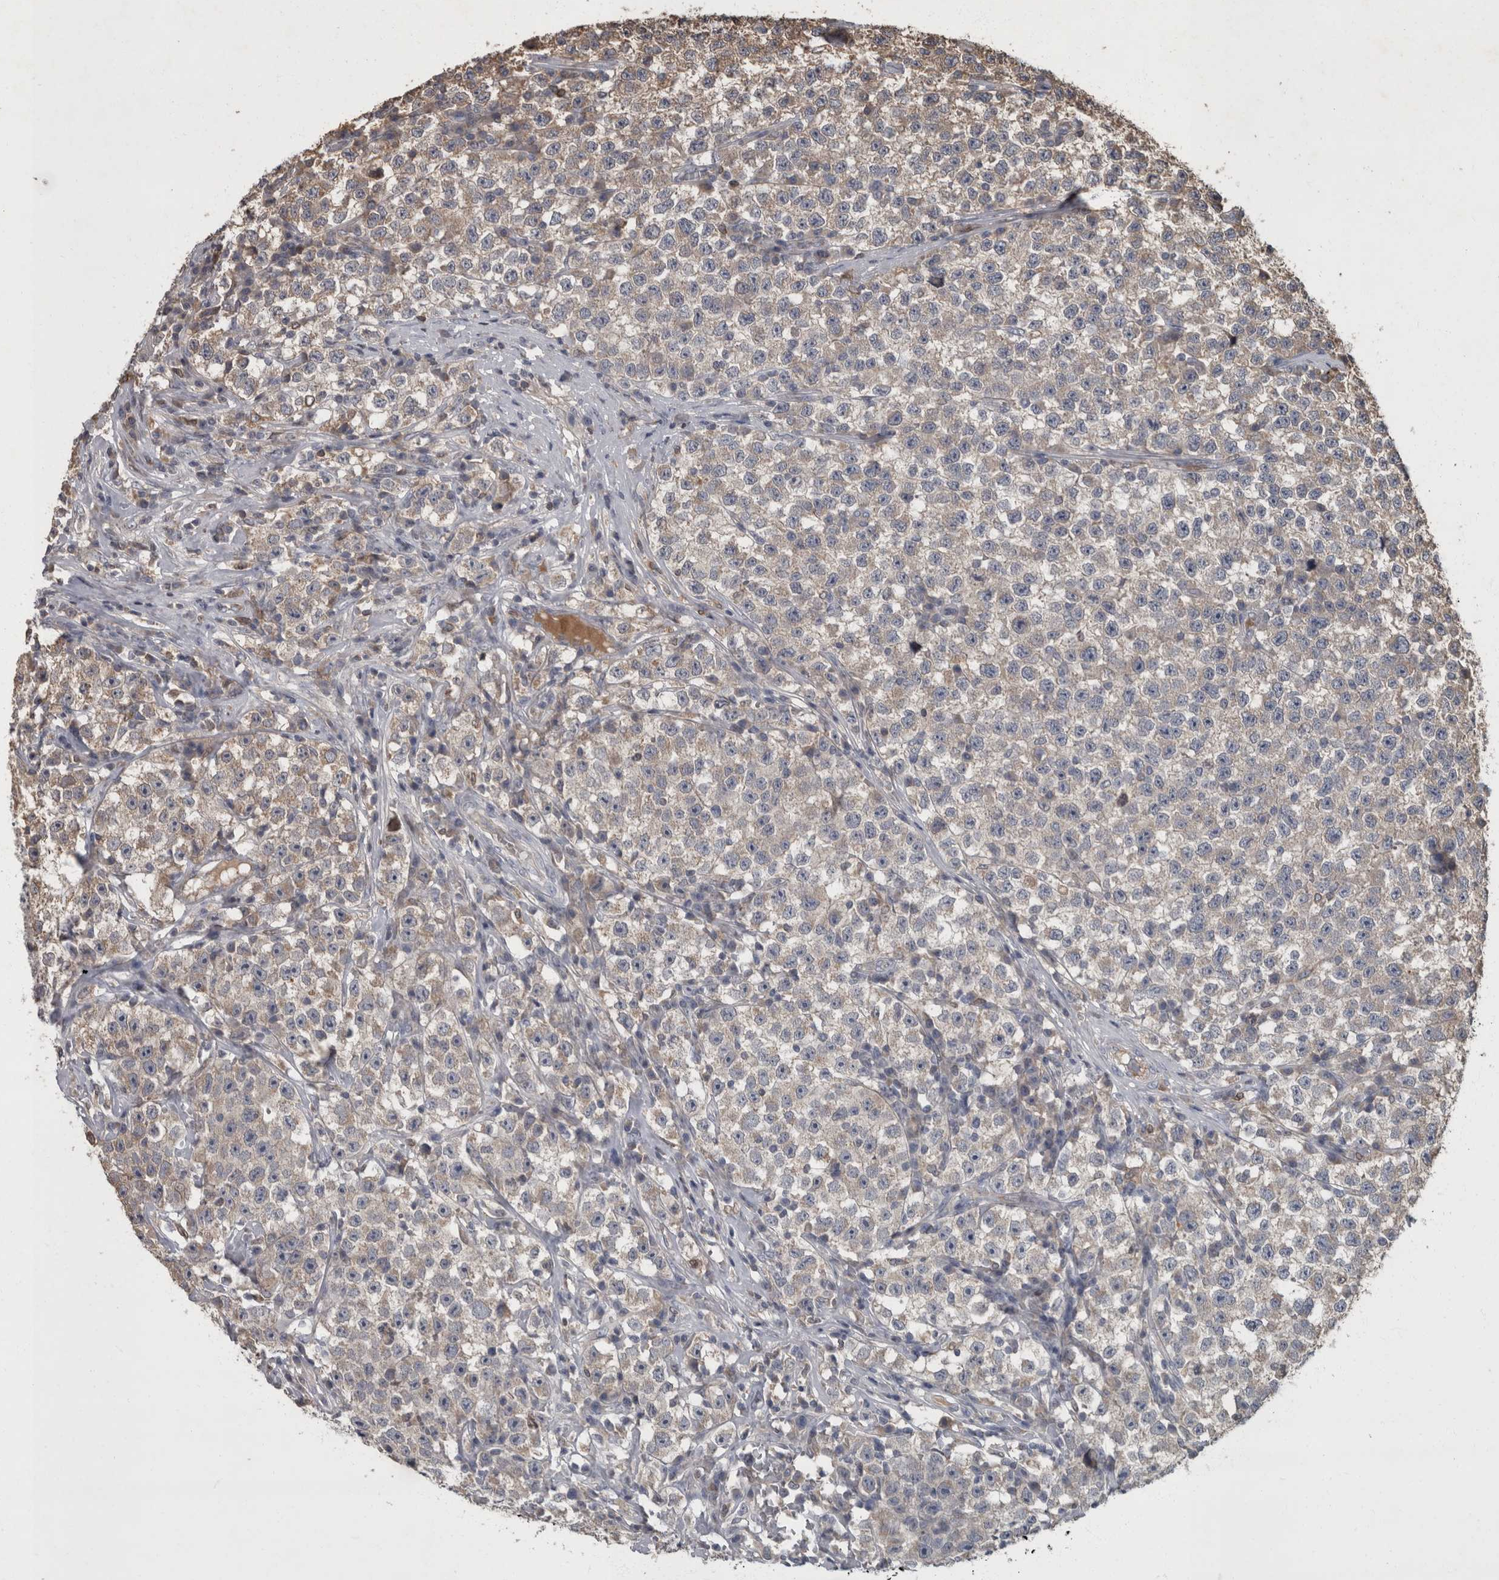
{"staining": {"intensity": "weak", "quantity": "25%-75%", "location": "cytoplasmic/membranous"}, "tissue": "testis cancer", "cell_type": "Tumor cells", "image_type": "cancer", "snomed": [{"axis": "morphology", "description": "Seminoma, NOS"}, {"axis": "topography", "description": "Testis"}], "caption": "Immunohistochemical staining of human testis cancer (seminoma) shows low levels of weak cytoplasmic/membranous expression in approximately 25%-75% of tumor cells. (brown staining indicates protein expression, while blue staining denotes nuclei).", "gene": "PPP1R3C", "patient": {"sex": "male", "age": 22}}